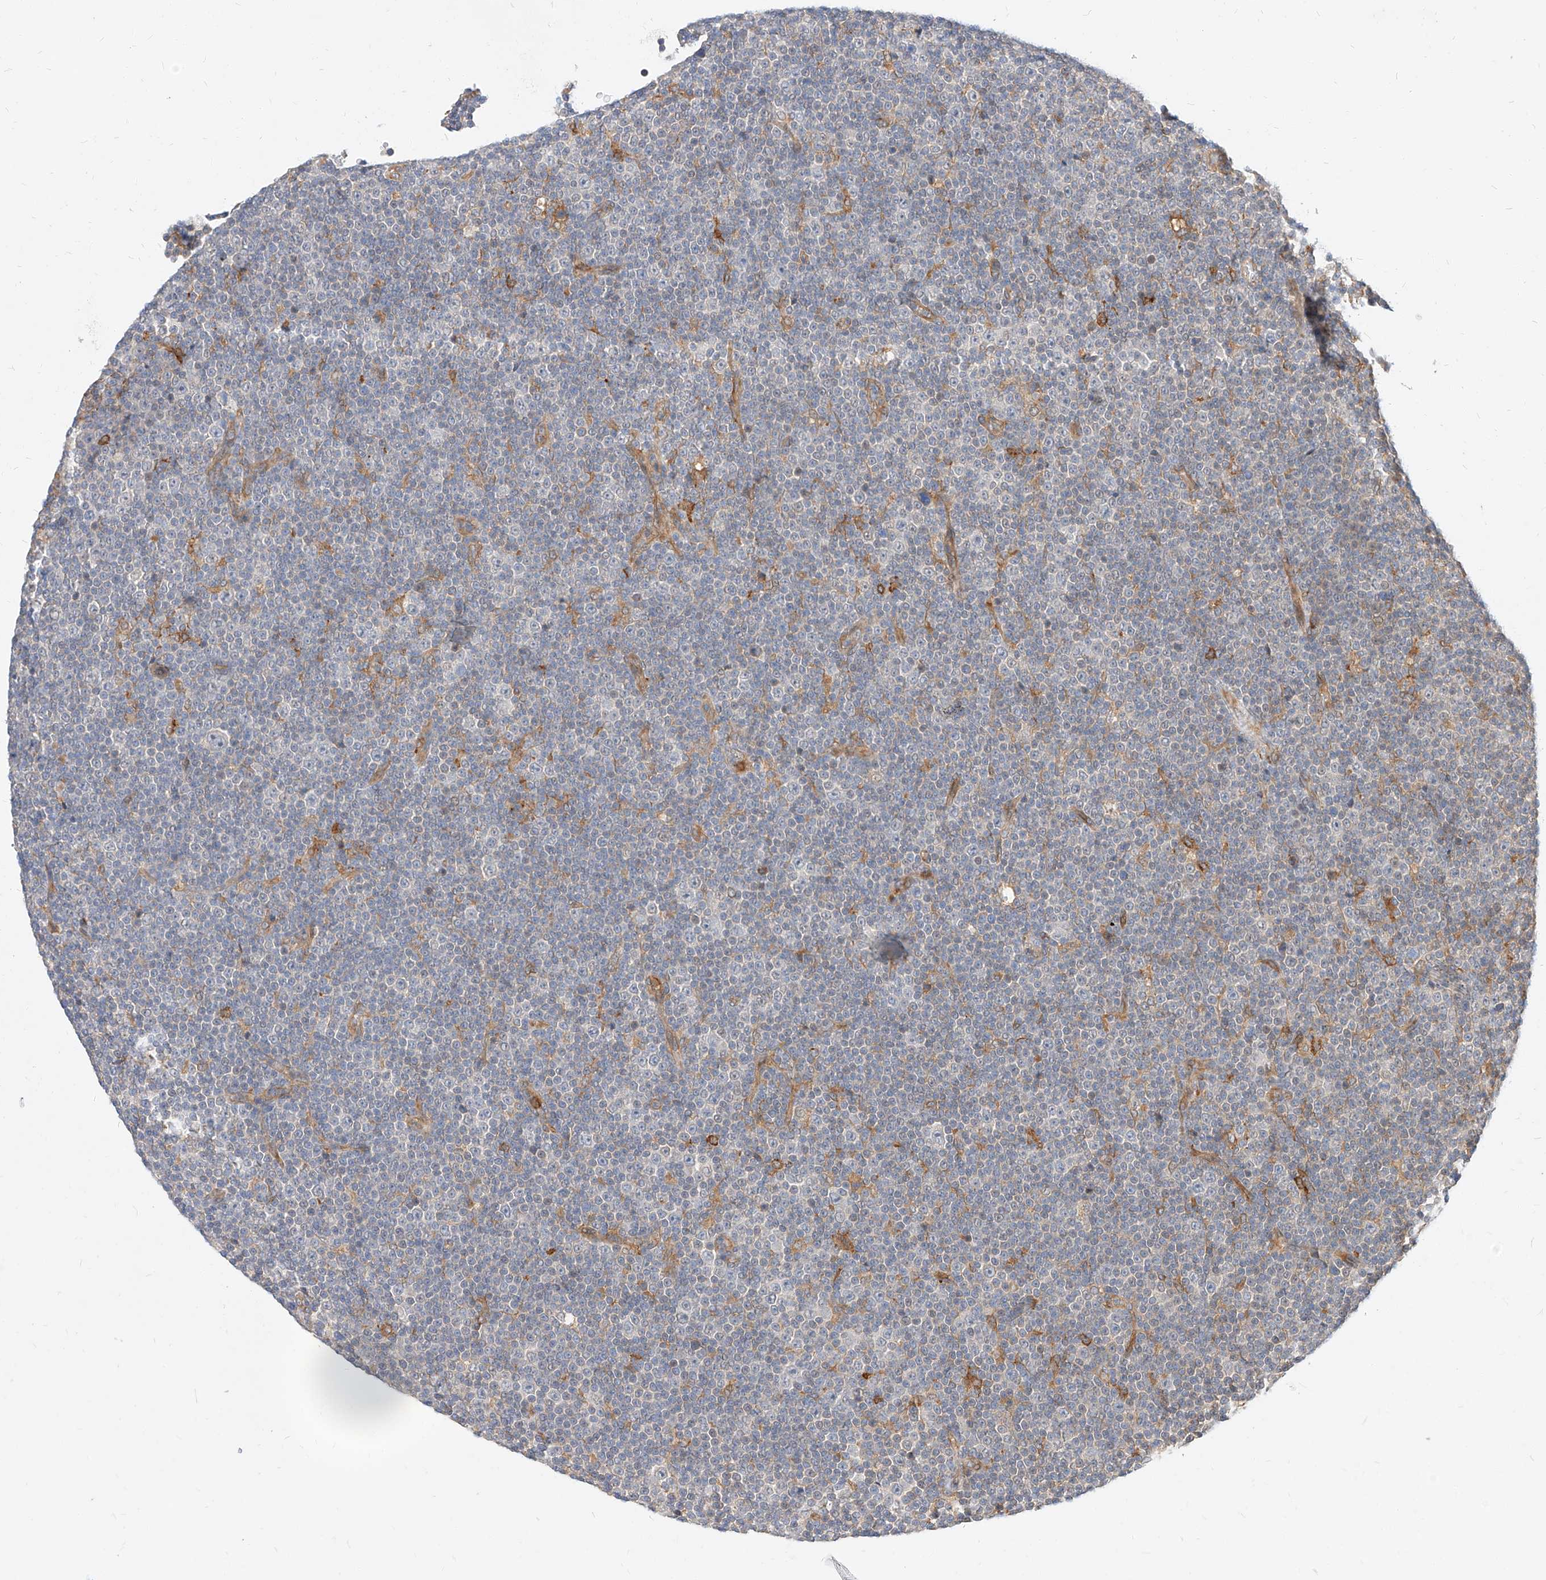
{"staining": {"intensity": "negative", "quantity": "none", "location": "none"}, "tissue": "lymphoma", "cell_type": "Tumor cells", "image_type": "cancer", "snomed": [{"axis": "morphology", "description": "Malignant lymphoma, non-Hodgkin's type, Low grade"}, {"axis": "topography", "description": "Lymph node"}], "caption": "Immunohistochemical staining of human lymphoma reveals no significant staining in tumor cells.", "gene": "NFAM1", "patient": {"sex": "female", "age": 67}}